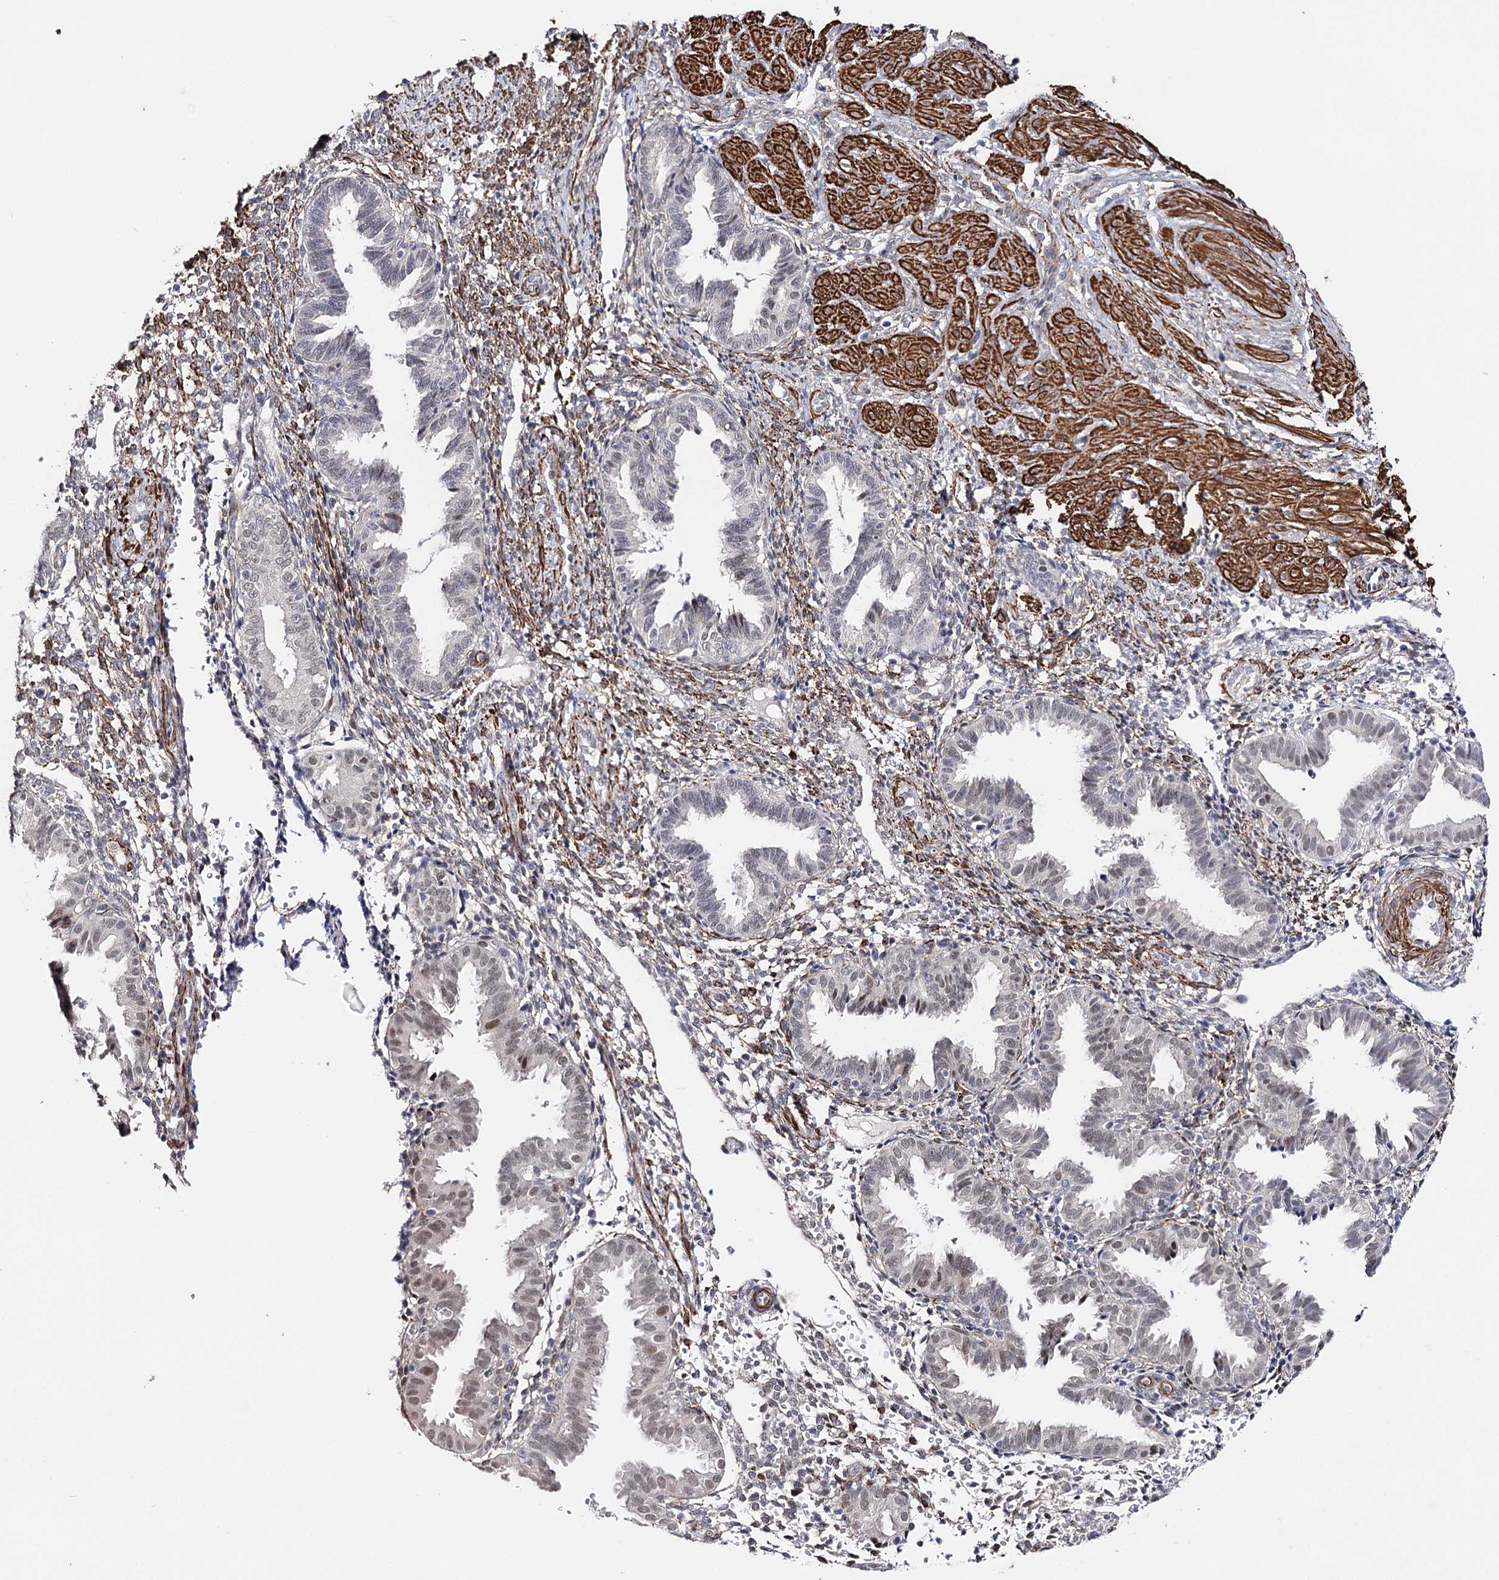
{"staining": {"intensity": "weak", "quantity": "<25%", "location": "nuclear"}, "tissue": "endometrium", "cell_type": "Cells in endometrial stroma", "image_type": "normal", "snomed": [{"axis": "morphology", "description": "Normal tissue, NOS"}, {"axis": "topography", "description": "Endometrium"}], "caption": "Immunohistochemical staining of normal endometrium displays no significant positivity in cells in endometrial stroma.", "gene": "CFAP46", "patient": {"sex": "female", "age": 33}}